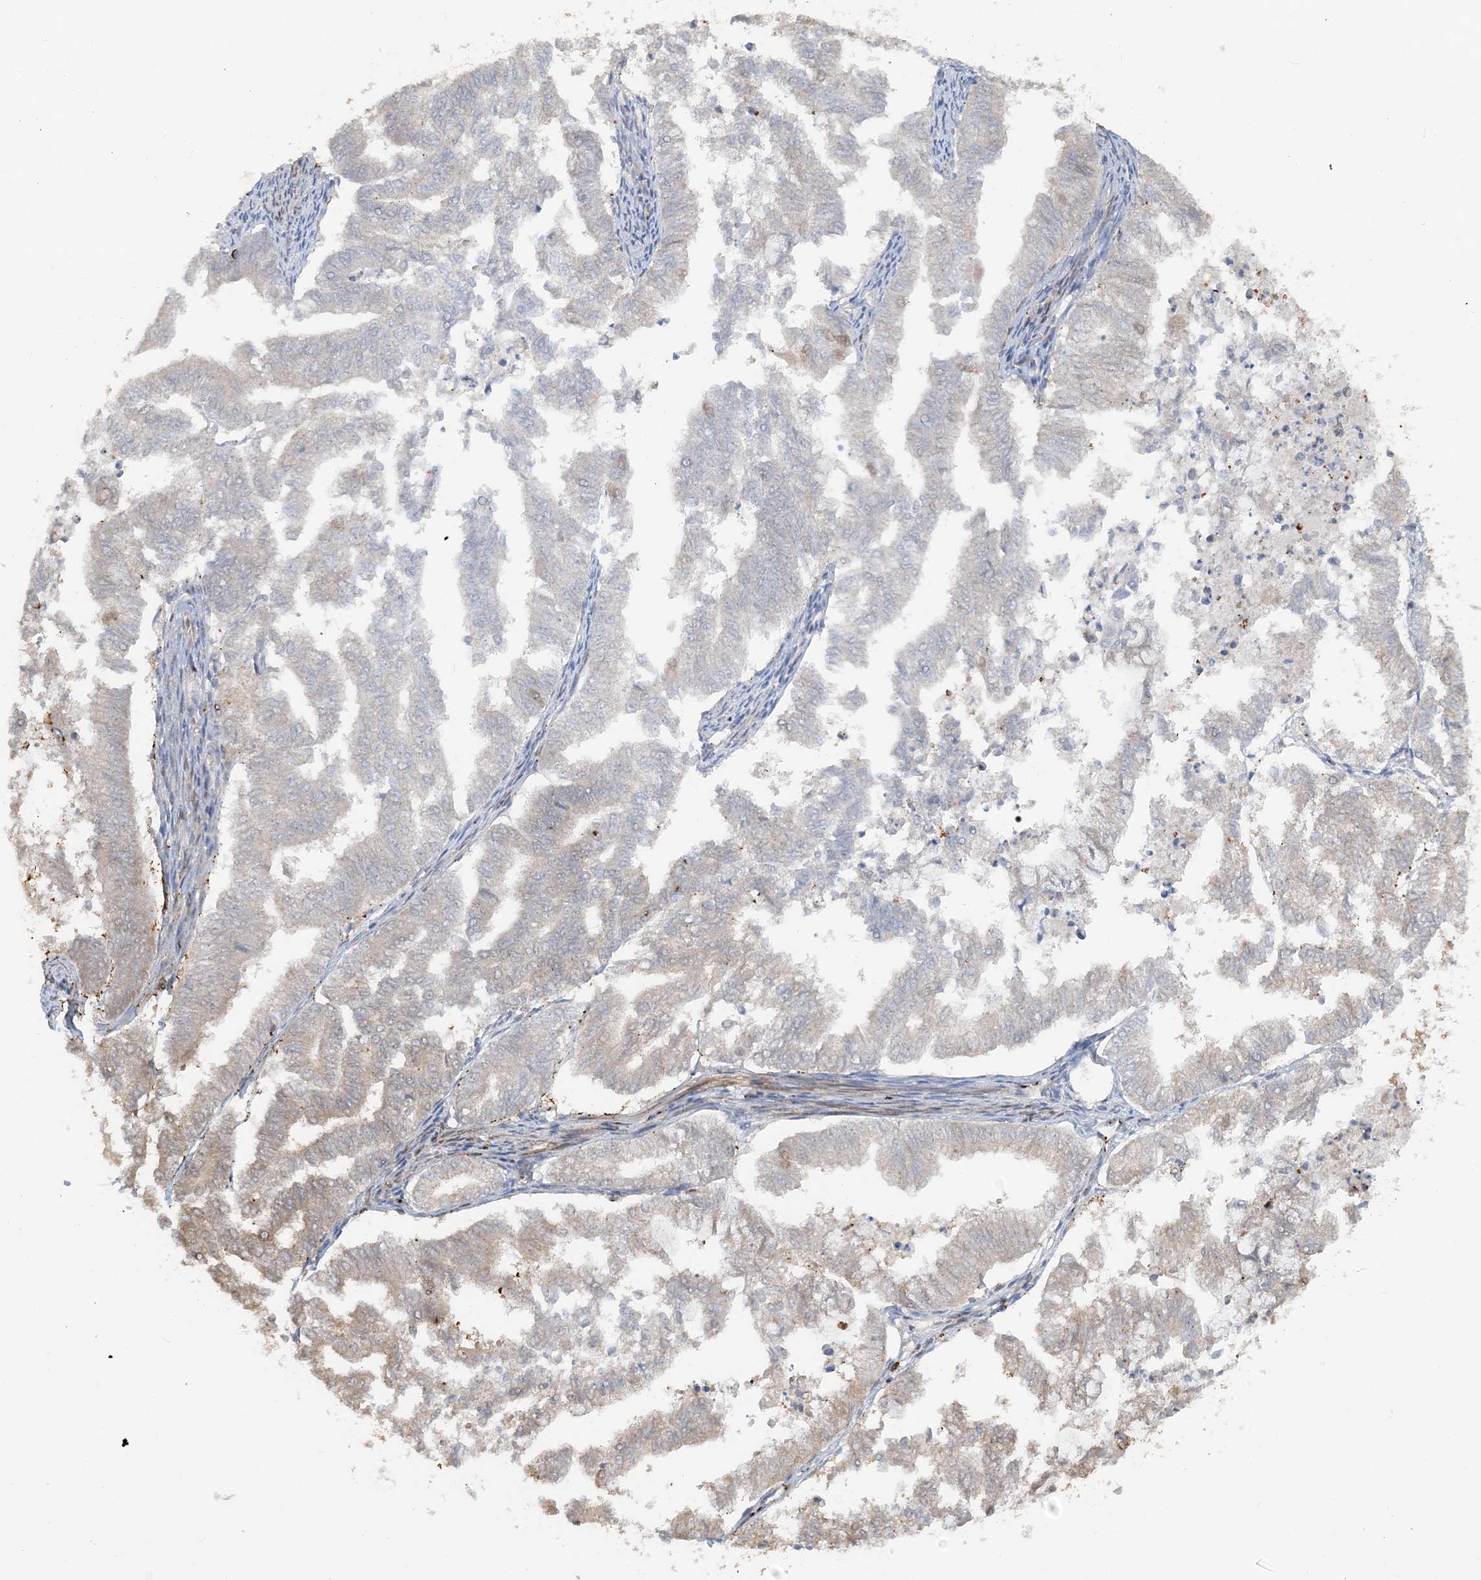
{"staining": {"intensity": "moderate", "quantity": "<25%", "location": "cytoplasmic/membranous"}, "tissue": "endometrial cancer", "cell_type": "Tumor cells", "image_type": "cancer", "snomed": [{"axis": "morphology", "description": "Necrosis, NOS"}, {"axis": "morphology", "description": "Adenocarcinoma, NOS"}, {"axis": "topography", "description": "Endometrium"}], "caption": "Endometrial cancer stained with DAB (3,3'-diaminobenzidine) IHC demonstrates low levels of moderate cytoplasmic/membranous expression in about <25% of tumor cells.", "gene": "DSTN", "patient": {"sex": "female", "age": 79}}